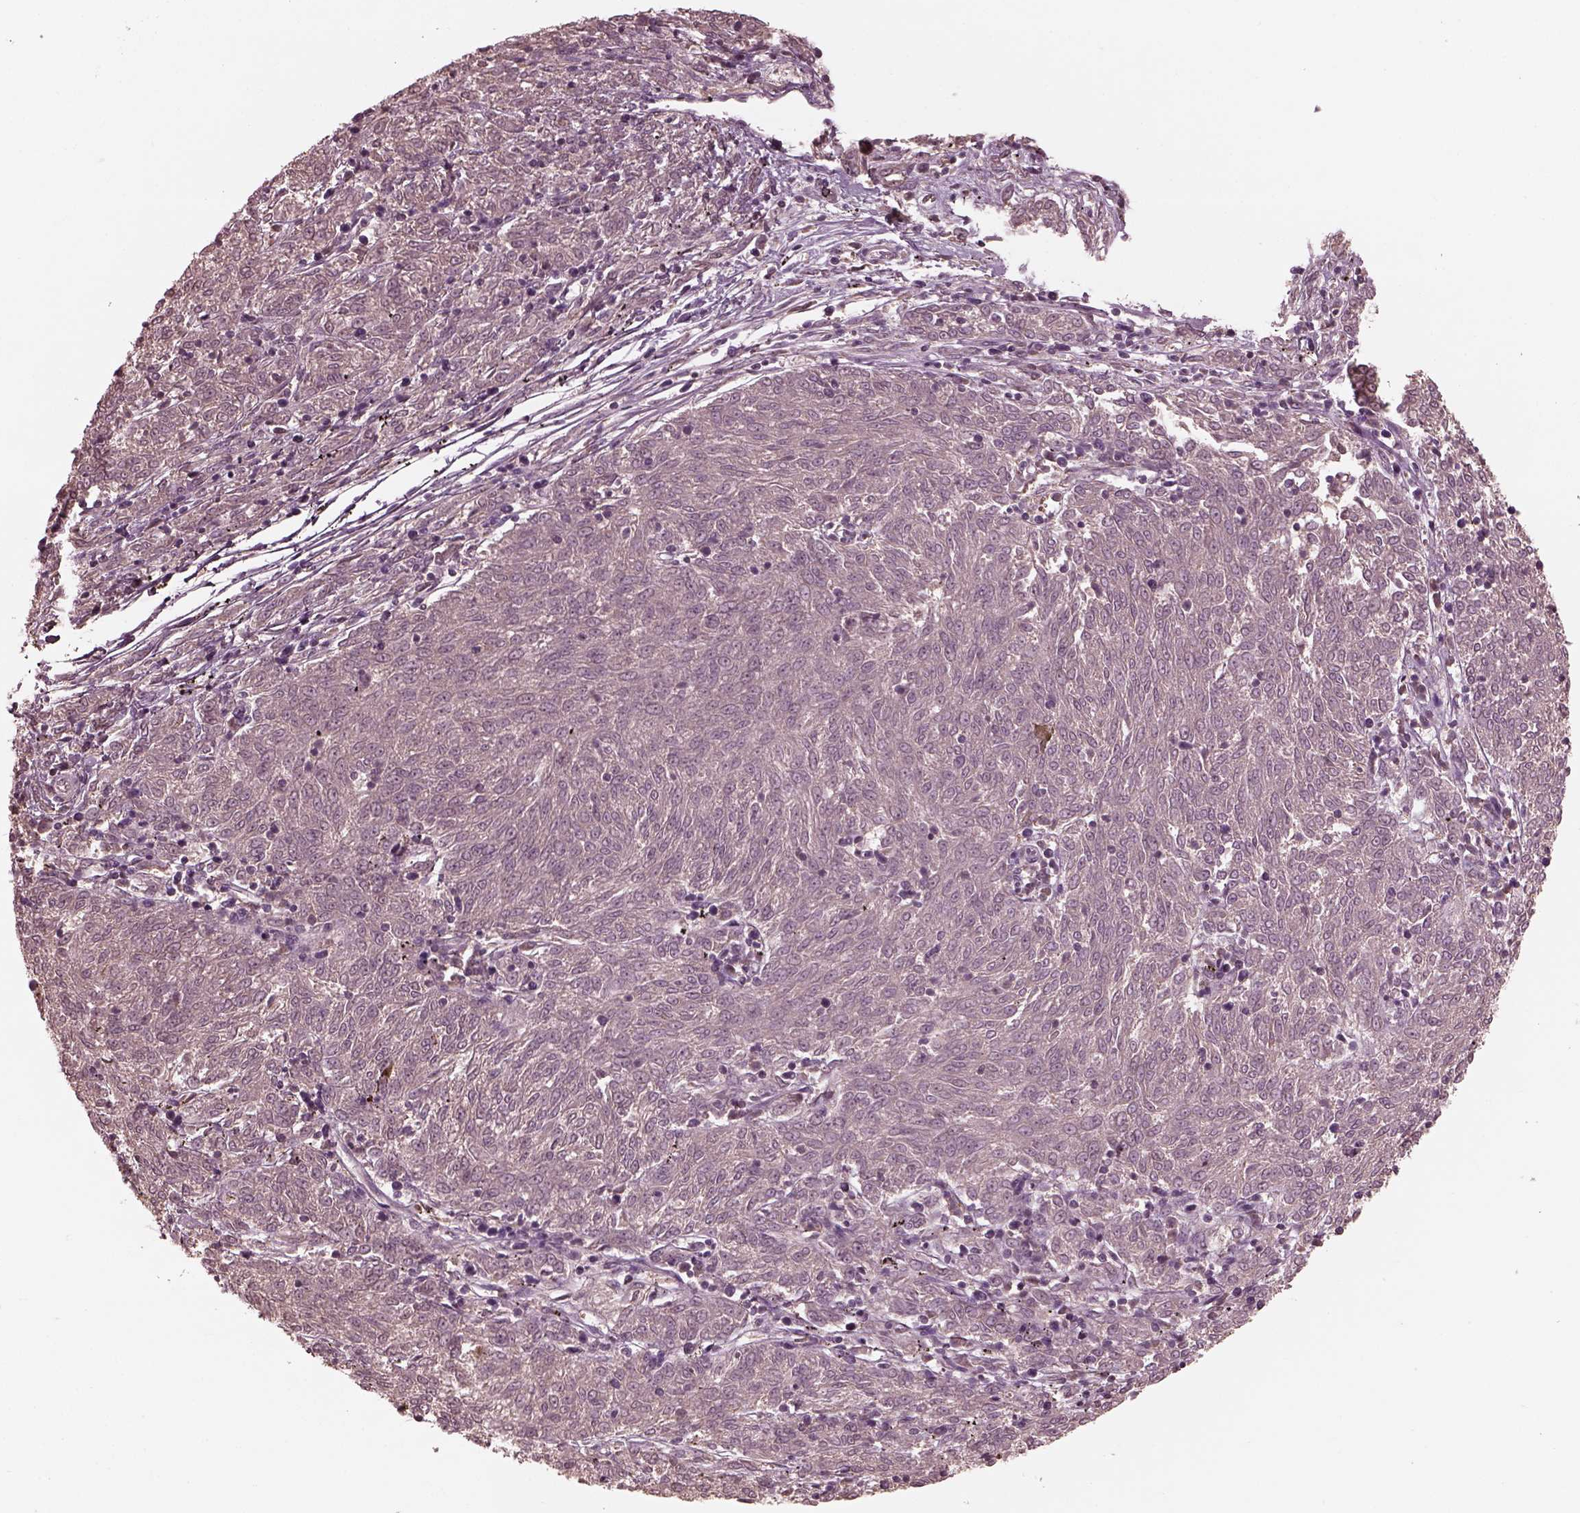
{"staining": {"intensity": "negative", "quantity": "none", "location": "none"}, "tissue": "melanoma", "cell_type": "Tumor cells", "image_type": "cancer", "snomed": [{"axis": "morphology", "description": "Malignant melanoma, NOS"}, {"axis": "topography", "description": "Skin"}], "caption": "Immunohistochemical staining of melanoma exhibits no significant staining in tumor cells.", "gene": "VWA5B1", "patient": {"sex": "female", "age": 72}}